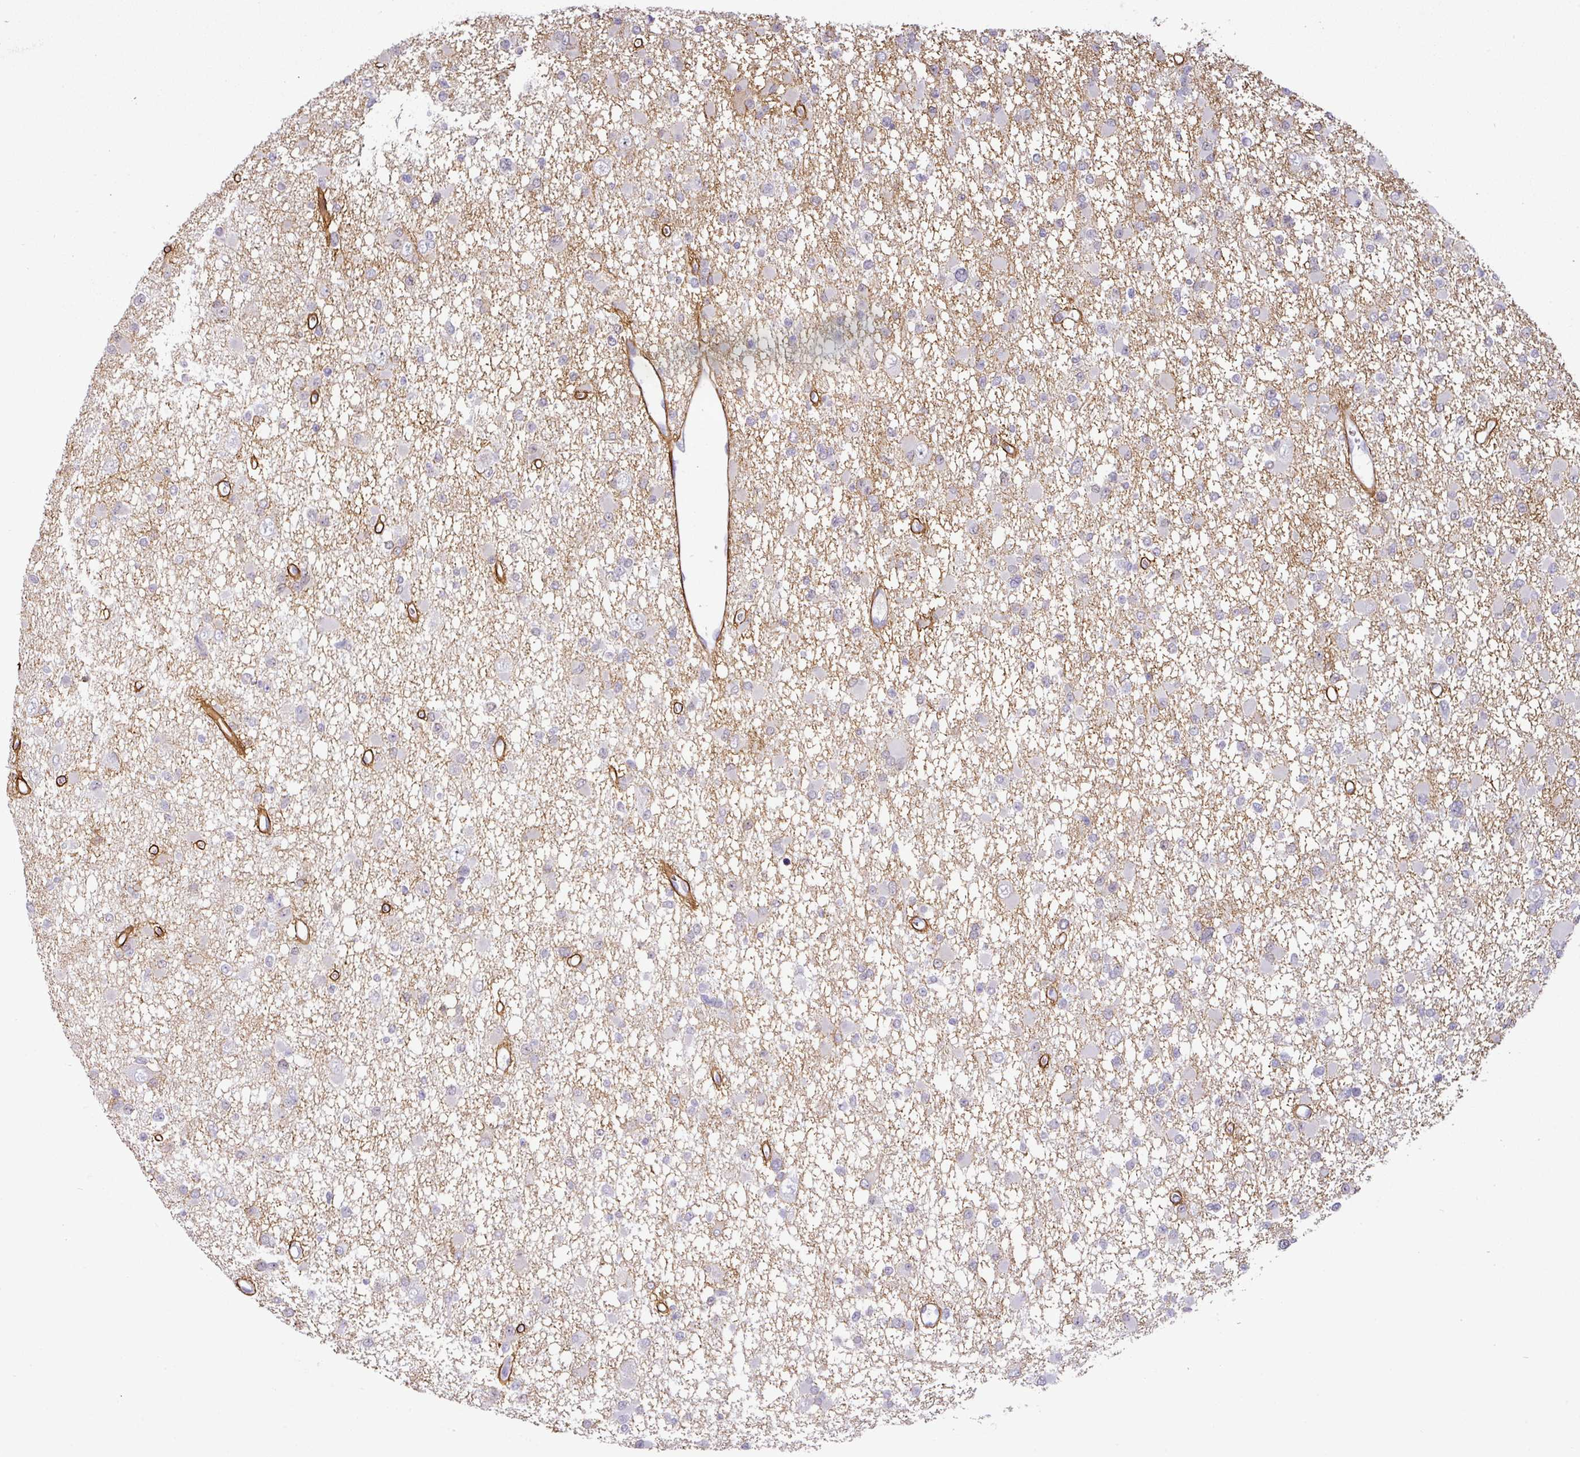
{"staining": {"intensity": "negative", "quantity": "none", "location": "none"}, "tissue": "glioma", "cell_type": "Tumor cells", "image_type": "cancer", "snomed": [{"axis": "morphology", "description": "Glioma, malignant, Low grade"}, {"axis": "topography", "description": "Brain"}], "caption": "Protein analysis of malignant glioma (low-grade) exhibits no significant expression in tumor cells.", "gene": "PARP2", "patient": {"sex": "female", "age": 22}}